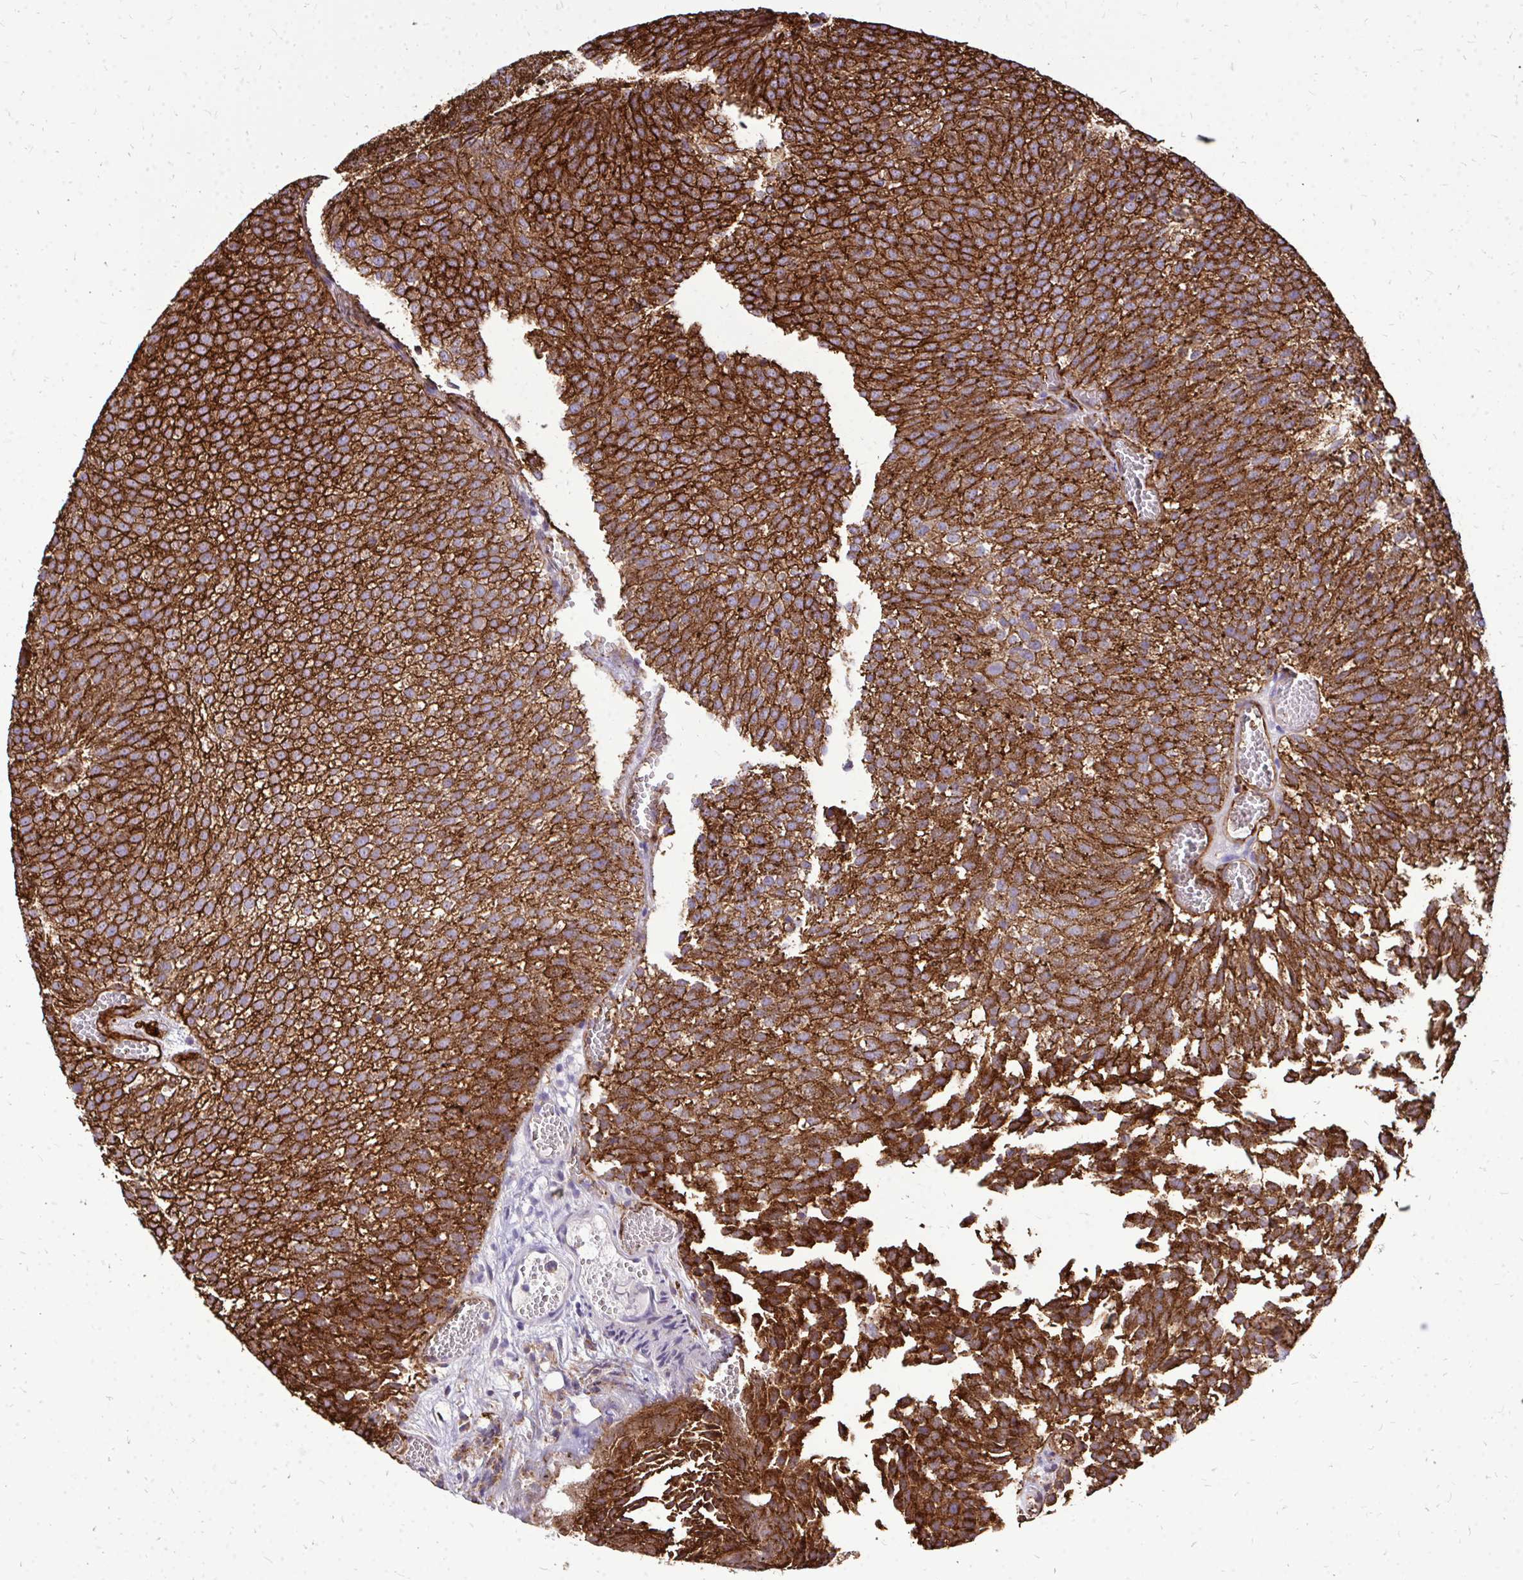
{"staining": {"intensity": "strong", "quantity": ">75%", "location": "cytoplasmic/membranous"}, "tissue": "urothelial cancer", "cell_type": "Tumor cells", "image_type": "cancer", "snomed": [{"axis": "morphology", "description": "Urothelial carcinoma, Low grade"}, {"axis": "topography", "description": "Urinary bladder"}], "caption": "A brown stain highlights strong cytoplasmic/membranous expression of a protein in human urothelial cancer tumor cells.", "gene": "MARCKSL1", "patient": {"sex": "female", "age": 79}}